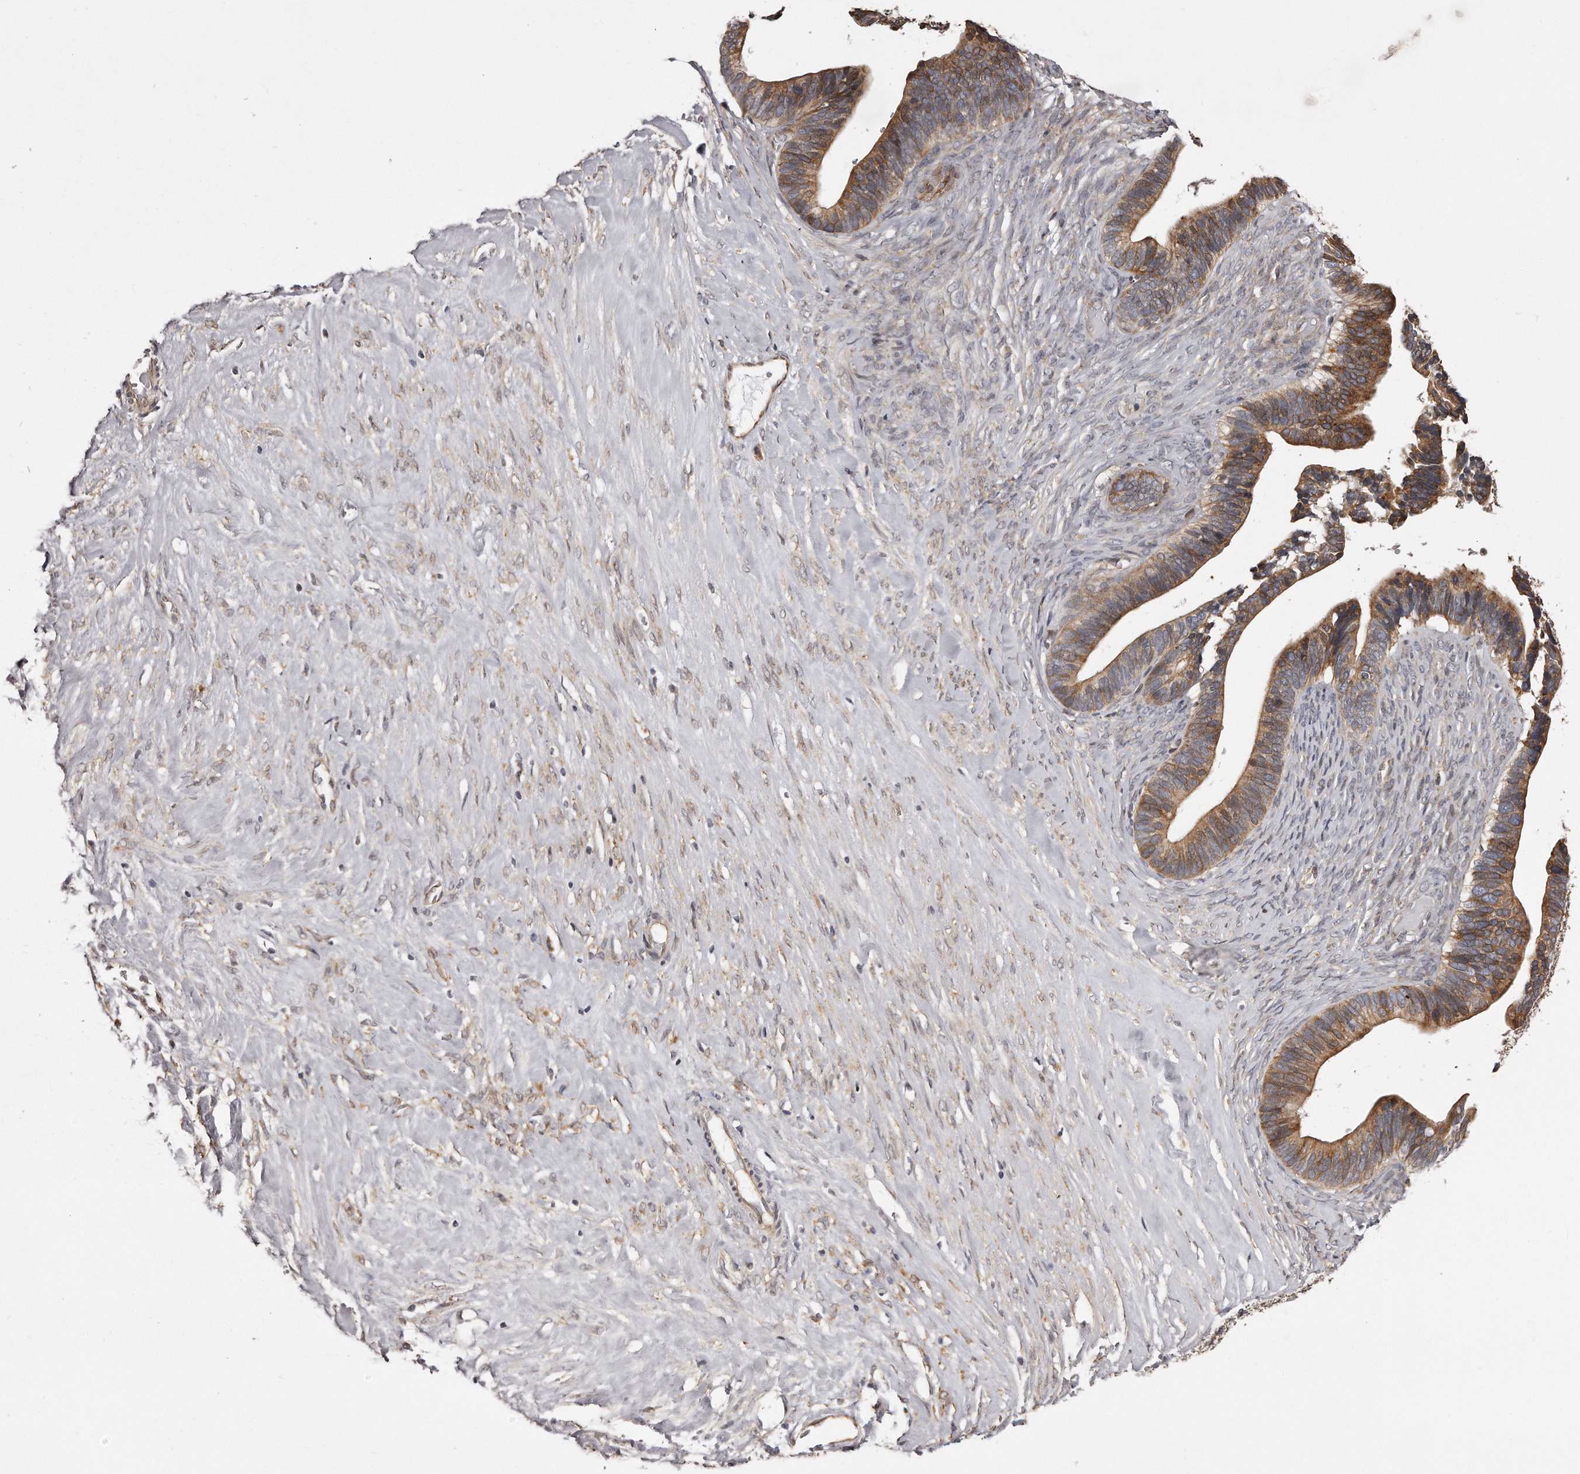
{"staining": {"intensity": "moderate", "quantity": ">75%", "location": "cytoplasmic/membranous"}, "tissue": "ovarian cancer", "cell_type": "Tumor cells", "image_type": "cancer", "snomed": [{"axis": "morphology", "description": "Cystadenocarcinoma, serous, NOS"}, {"axis": "topography", "description": "Ovary"}], "caption": "DAB (3,3'-diaminobenzidine) immunohistochemical staining of human ovarian cancer shows moderate cytoplasmic/membranous protein positivity in approximately >75% of tumor cells. The staining is performed using DAB (3,3'-diaminobenzidine) brown chromogen to label protein expression. The nuclei are counter-stained blue using hematoxylin.", "gene": "TRAPPC14", "patient": {"sex": "female", "age": 56}}